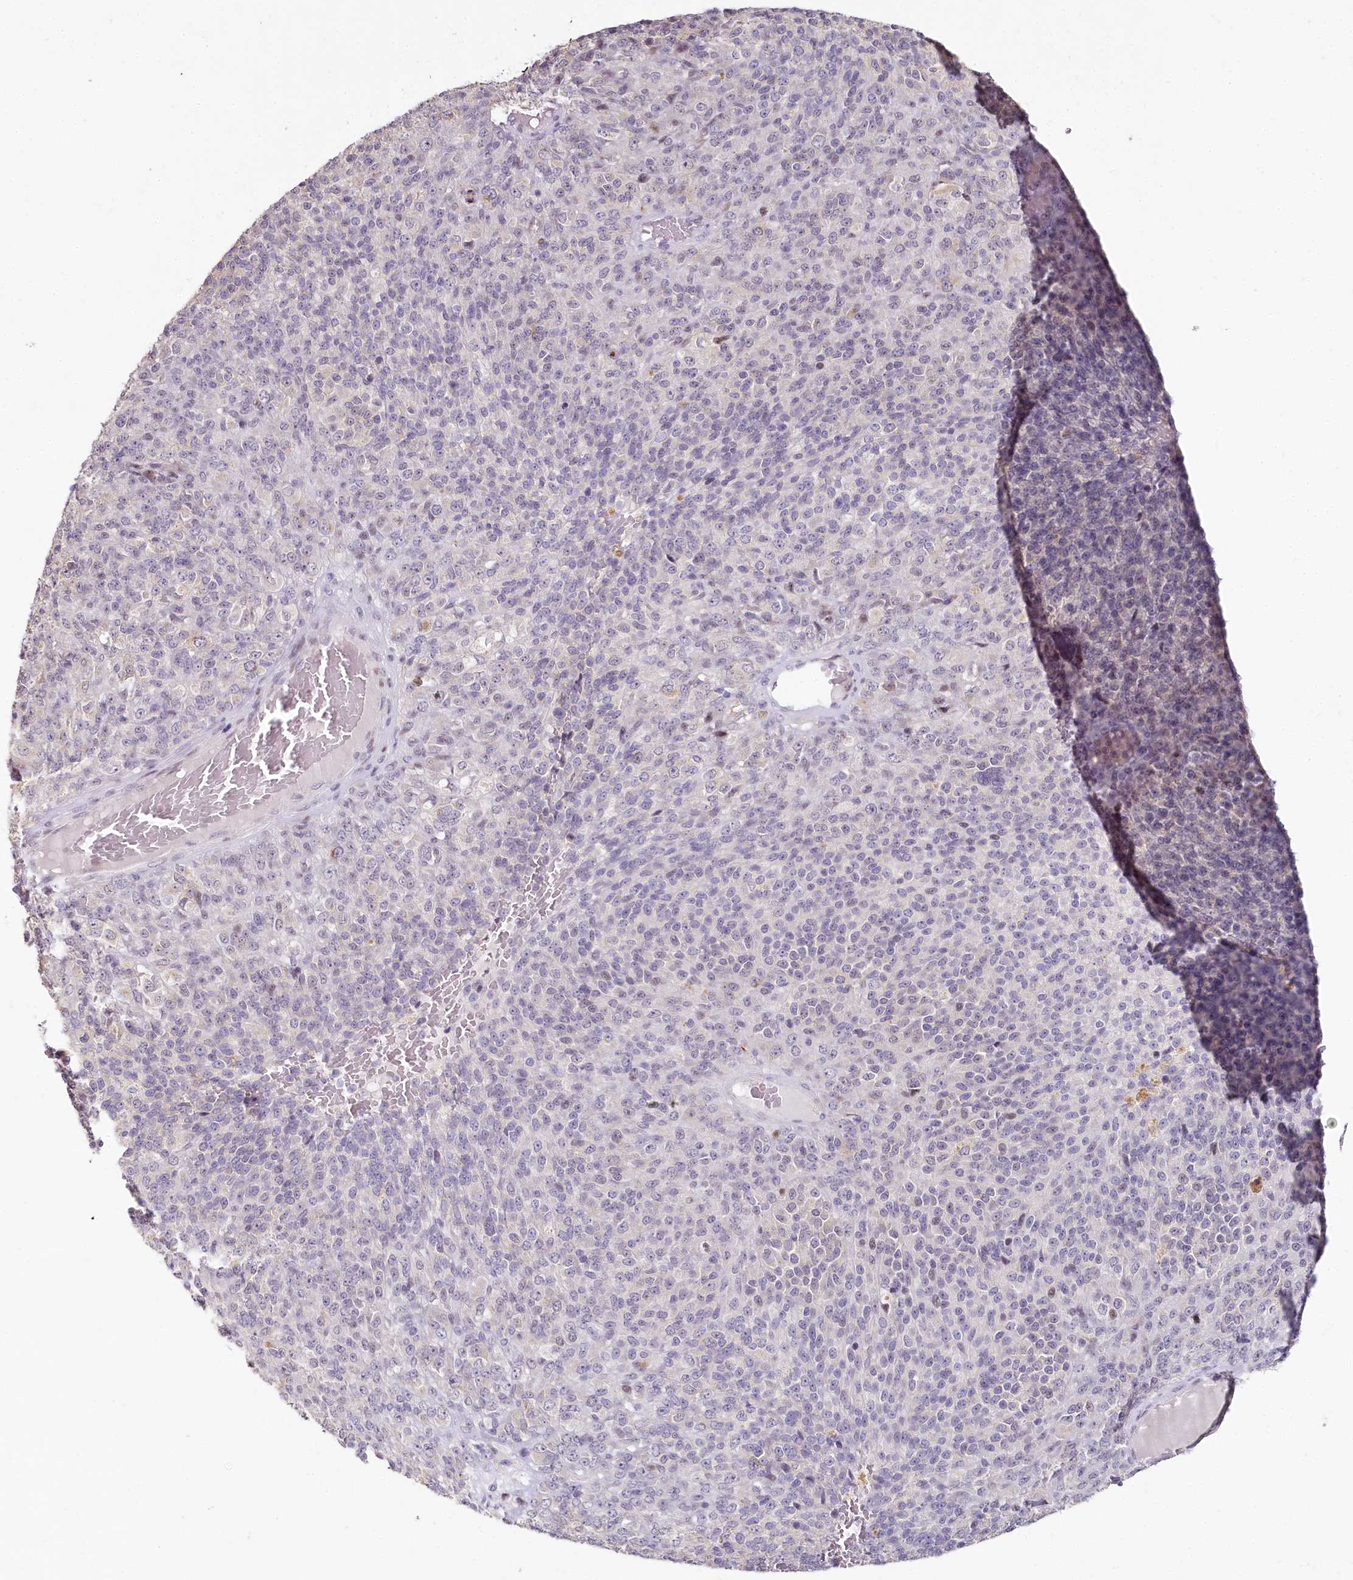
{"staining": {"intensity": "negative", "quantity": "none", "location": "none"}, "tissue": "melanoma", "cell_type": "Tumor cells", "image_type": "cancer", "snomed": [{"axis": "morphology", "description": "Malignant melanoma, Metastatic site"}, {"axis": "topography", "description": "Brain"}], "caption": "Tumor cells show no significant expression in malignant melanoma (metastatic site).", "gene": "HPD", "patient": {"sex": "female", "age": 56}}